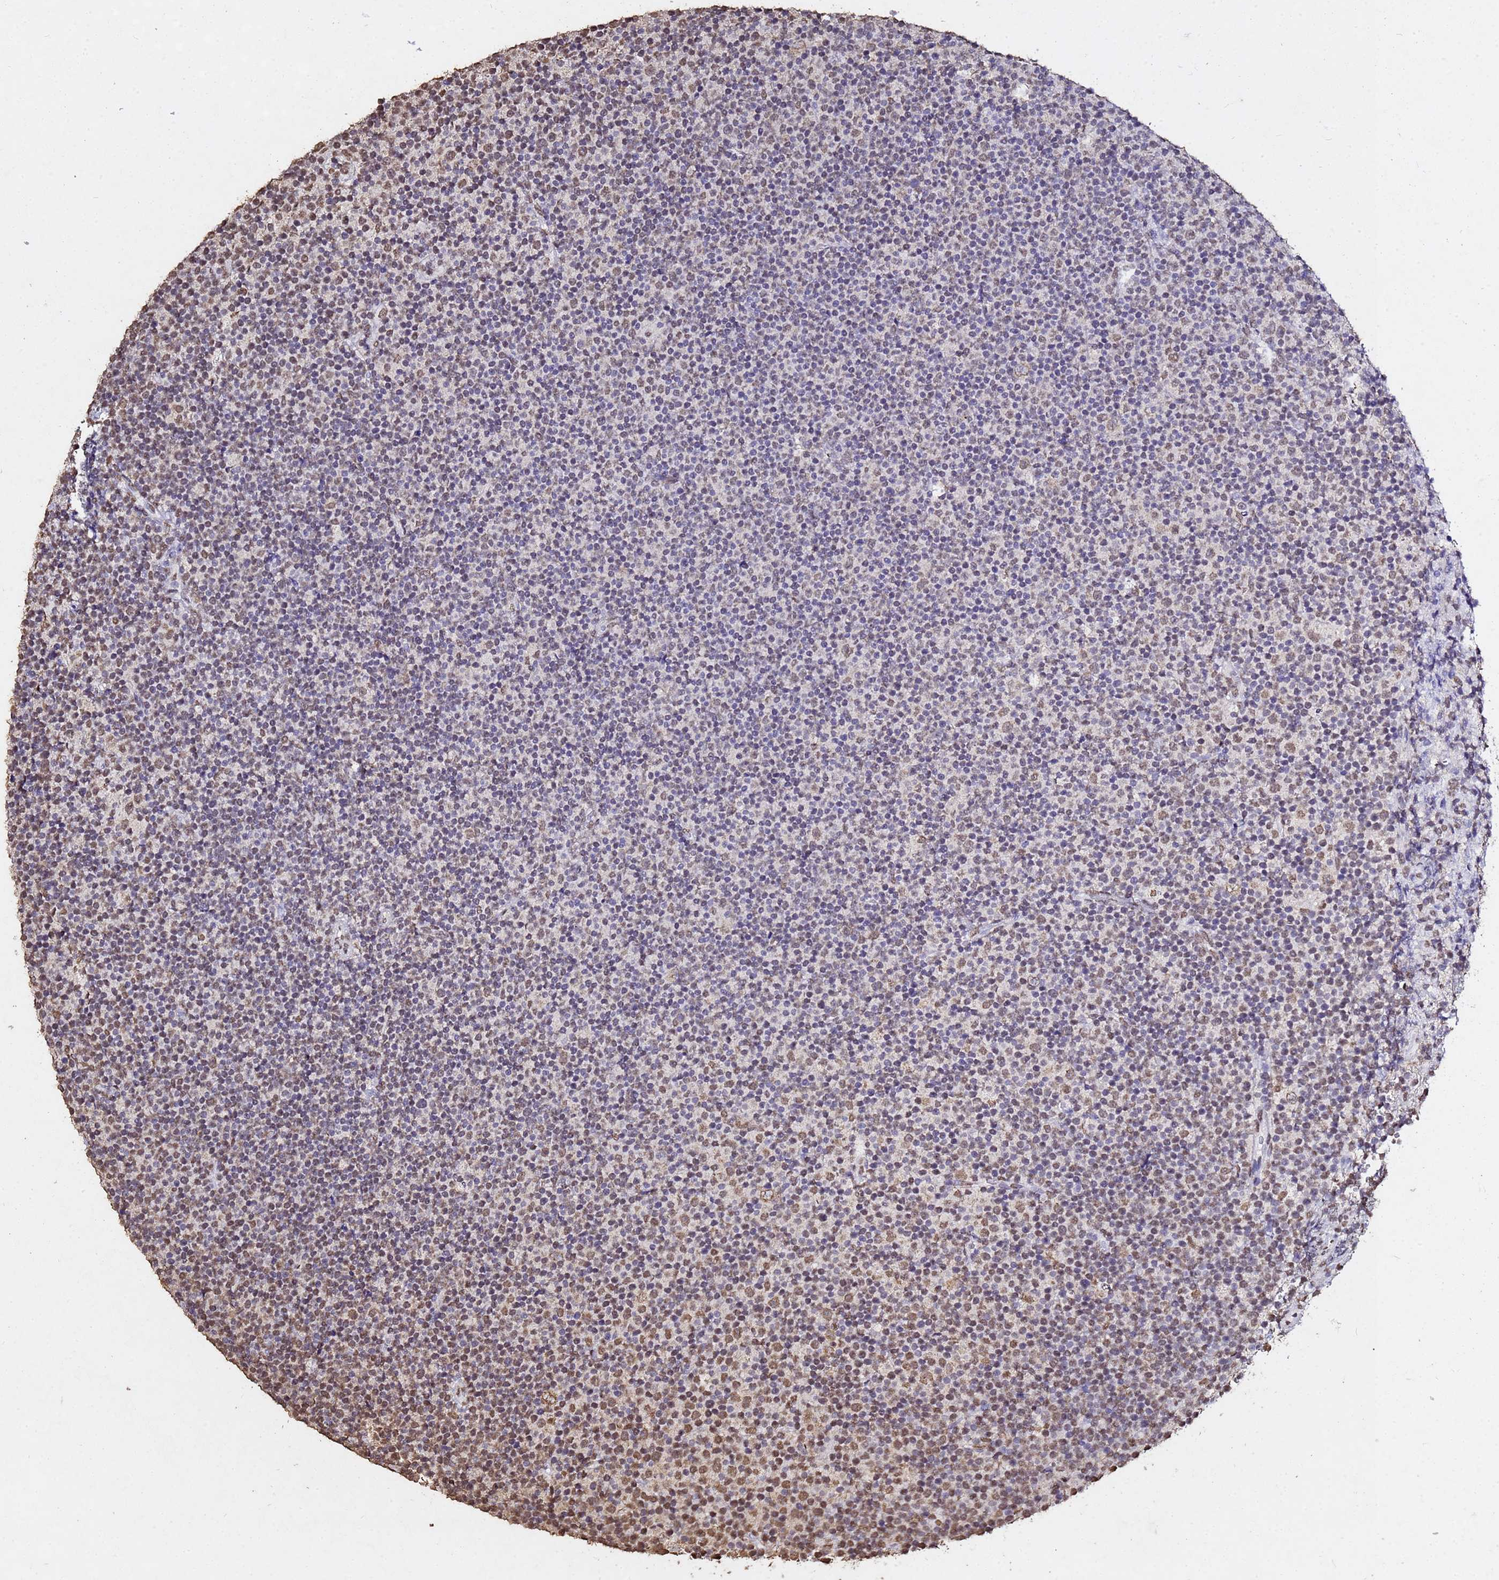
{"staining": {"intensity": "weak", "quantity": "<25%", "location": "nuclear"}, "tissue": "lymphoma", "cell_type": "Tumor cells", "image_type": "cancer", "snomed": [{"axis": "morphology", "description": "Malignant lymphoma, non-Hodgkin's type, Low grade"}, {"axis": "topography", "description": "Lymph node"}], "caption": "Photomicrograph shows no protein expression in tumor cells of malignant lymphoma, non-Hodgkin's type (low-grade) tissue.", "gene": "MYOCD", "patient": {"sex": "female", "age": 67}}